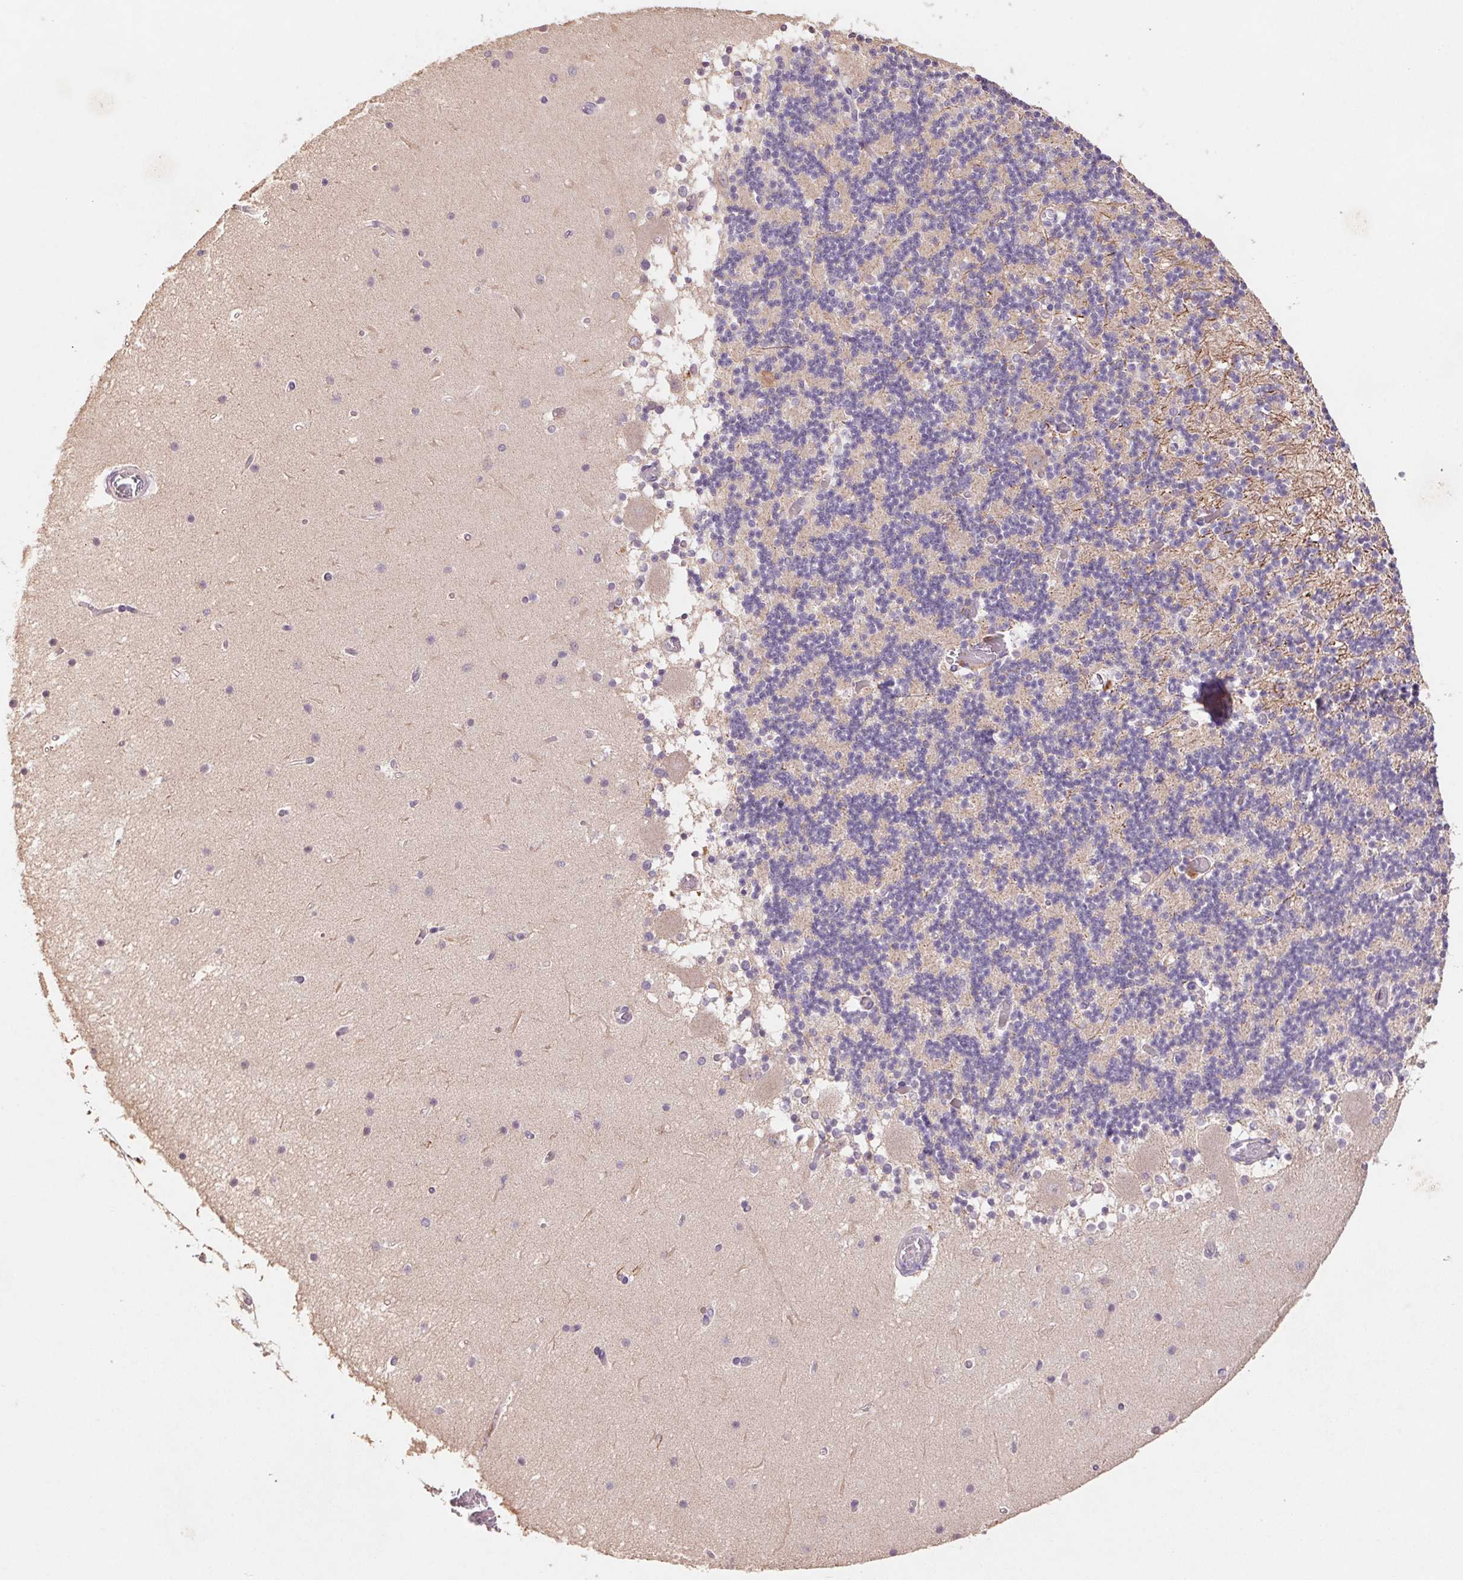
{"staining": {"intensity": "weak", "quantity": "25%-75%", "location": "cytoplasmic/membranous"}, "tissue": "cerebellum", "cell_type": "Cells in granular layer", "image_type": "normal", "snomed": [{"axis": "morphology", "description": "Normal tissue, NOS"}, {"axis": "topography", "description": "Cerebellum"}], "caption": "Immunohistochemical staining of normal human cerebellum reveals weak cytoplasmic/membranous protein expression in approximately 25%-75% of cells in granular layer.", "gene": "GRM2", "patient": {"sex": "female", "age": 28}}